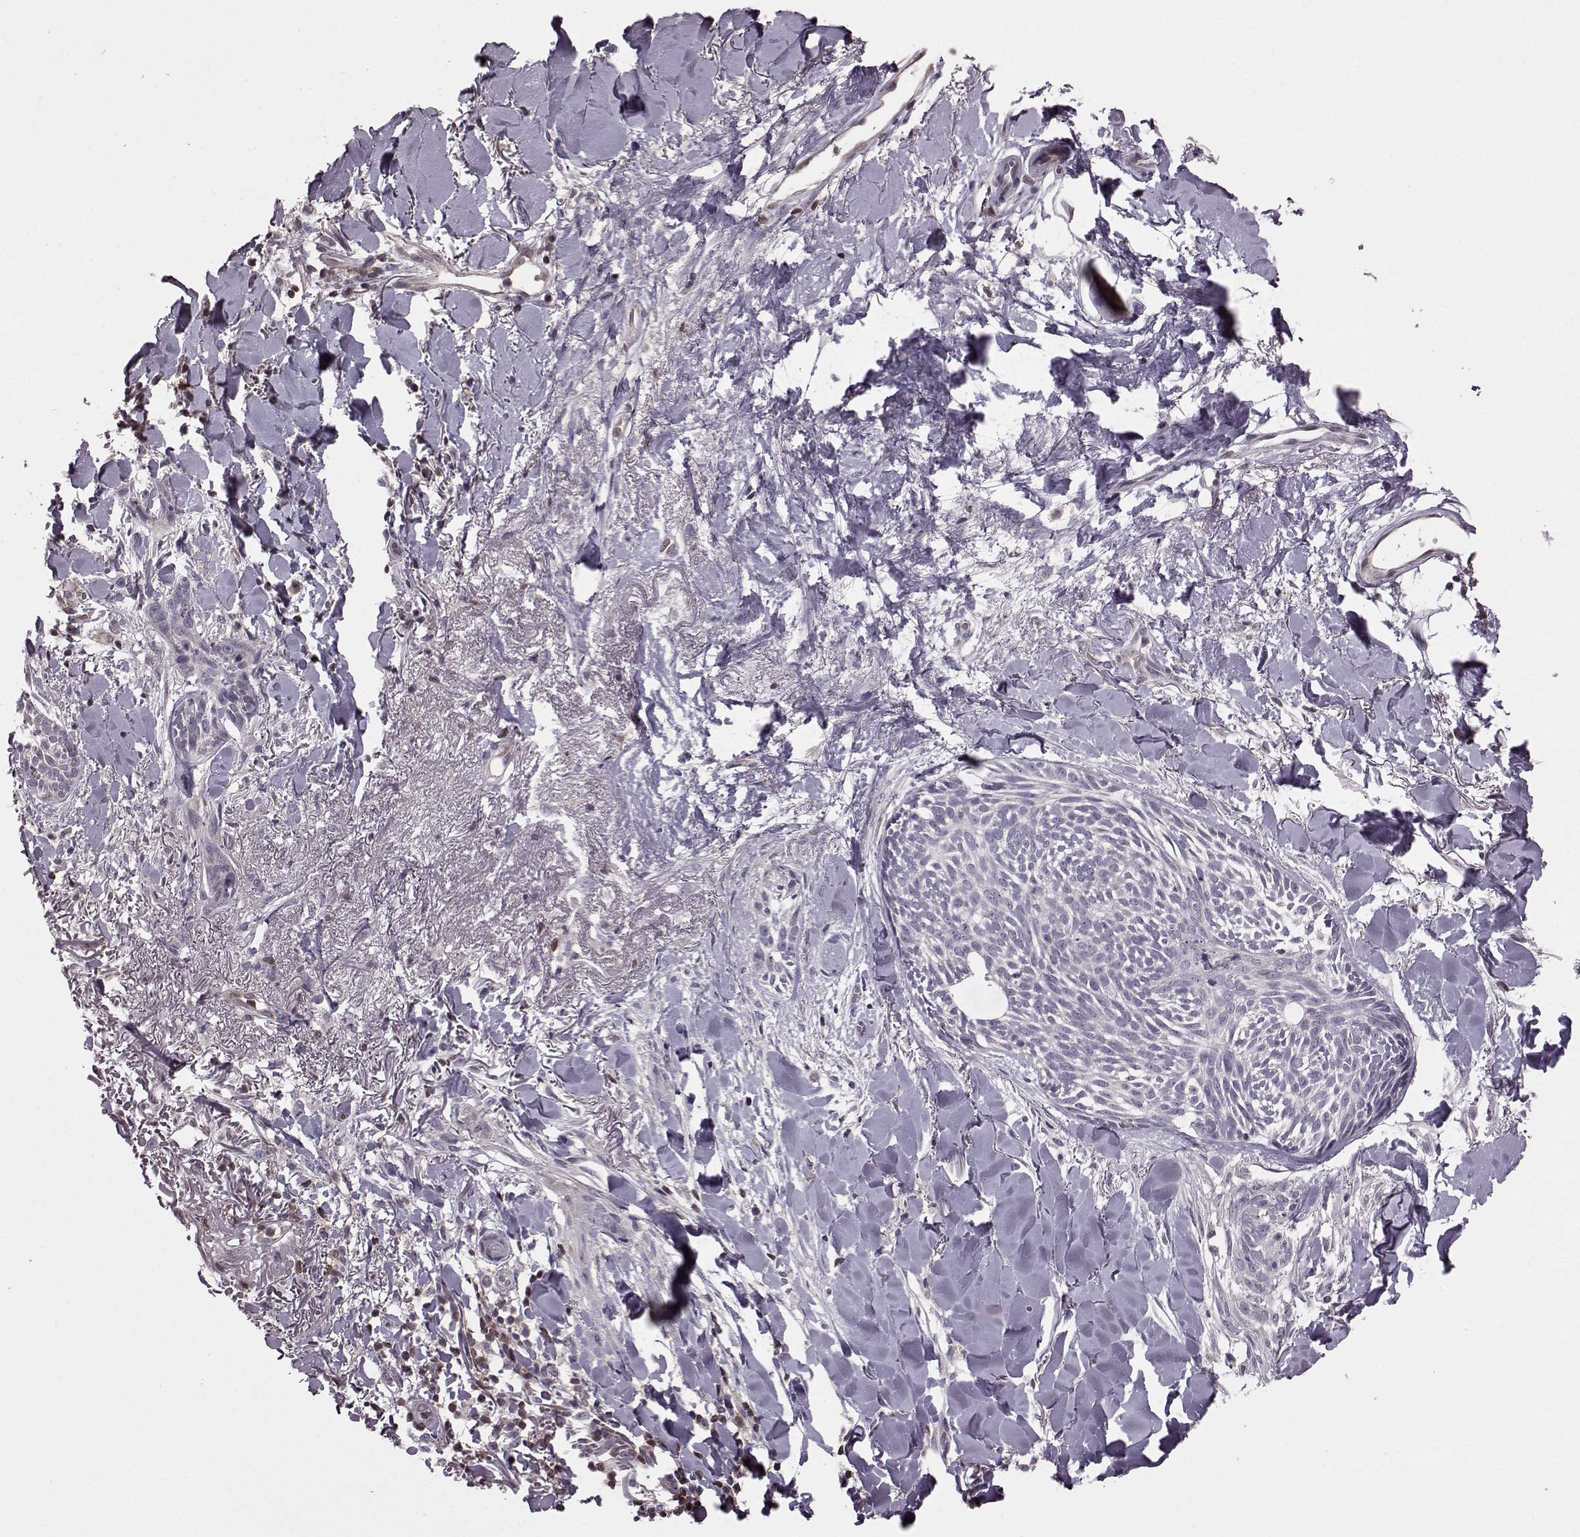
{"staining": {"intensity": "negative", "quantity": "none", "location": "none"}, "tissue": "skin cancer", "cell_type": "Tumor cells", "image_type": "cancer", "snomed": [{"axis": "morphology", "description": "Normal tissue, NOS"}, {"axis": "morphology", "description": "Basal cell carcinoma"}, {"axis": "topography", "description": "Skin"}], "caption": "A micrograph of skin cancer (basal cell carcinoma) stained for a protein reveals no brown staining in tumor cells.", "gene": "CDC42SE1", "patient": {"sex": "male", "age": 84}}